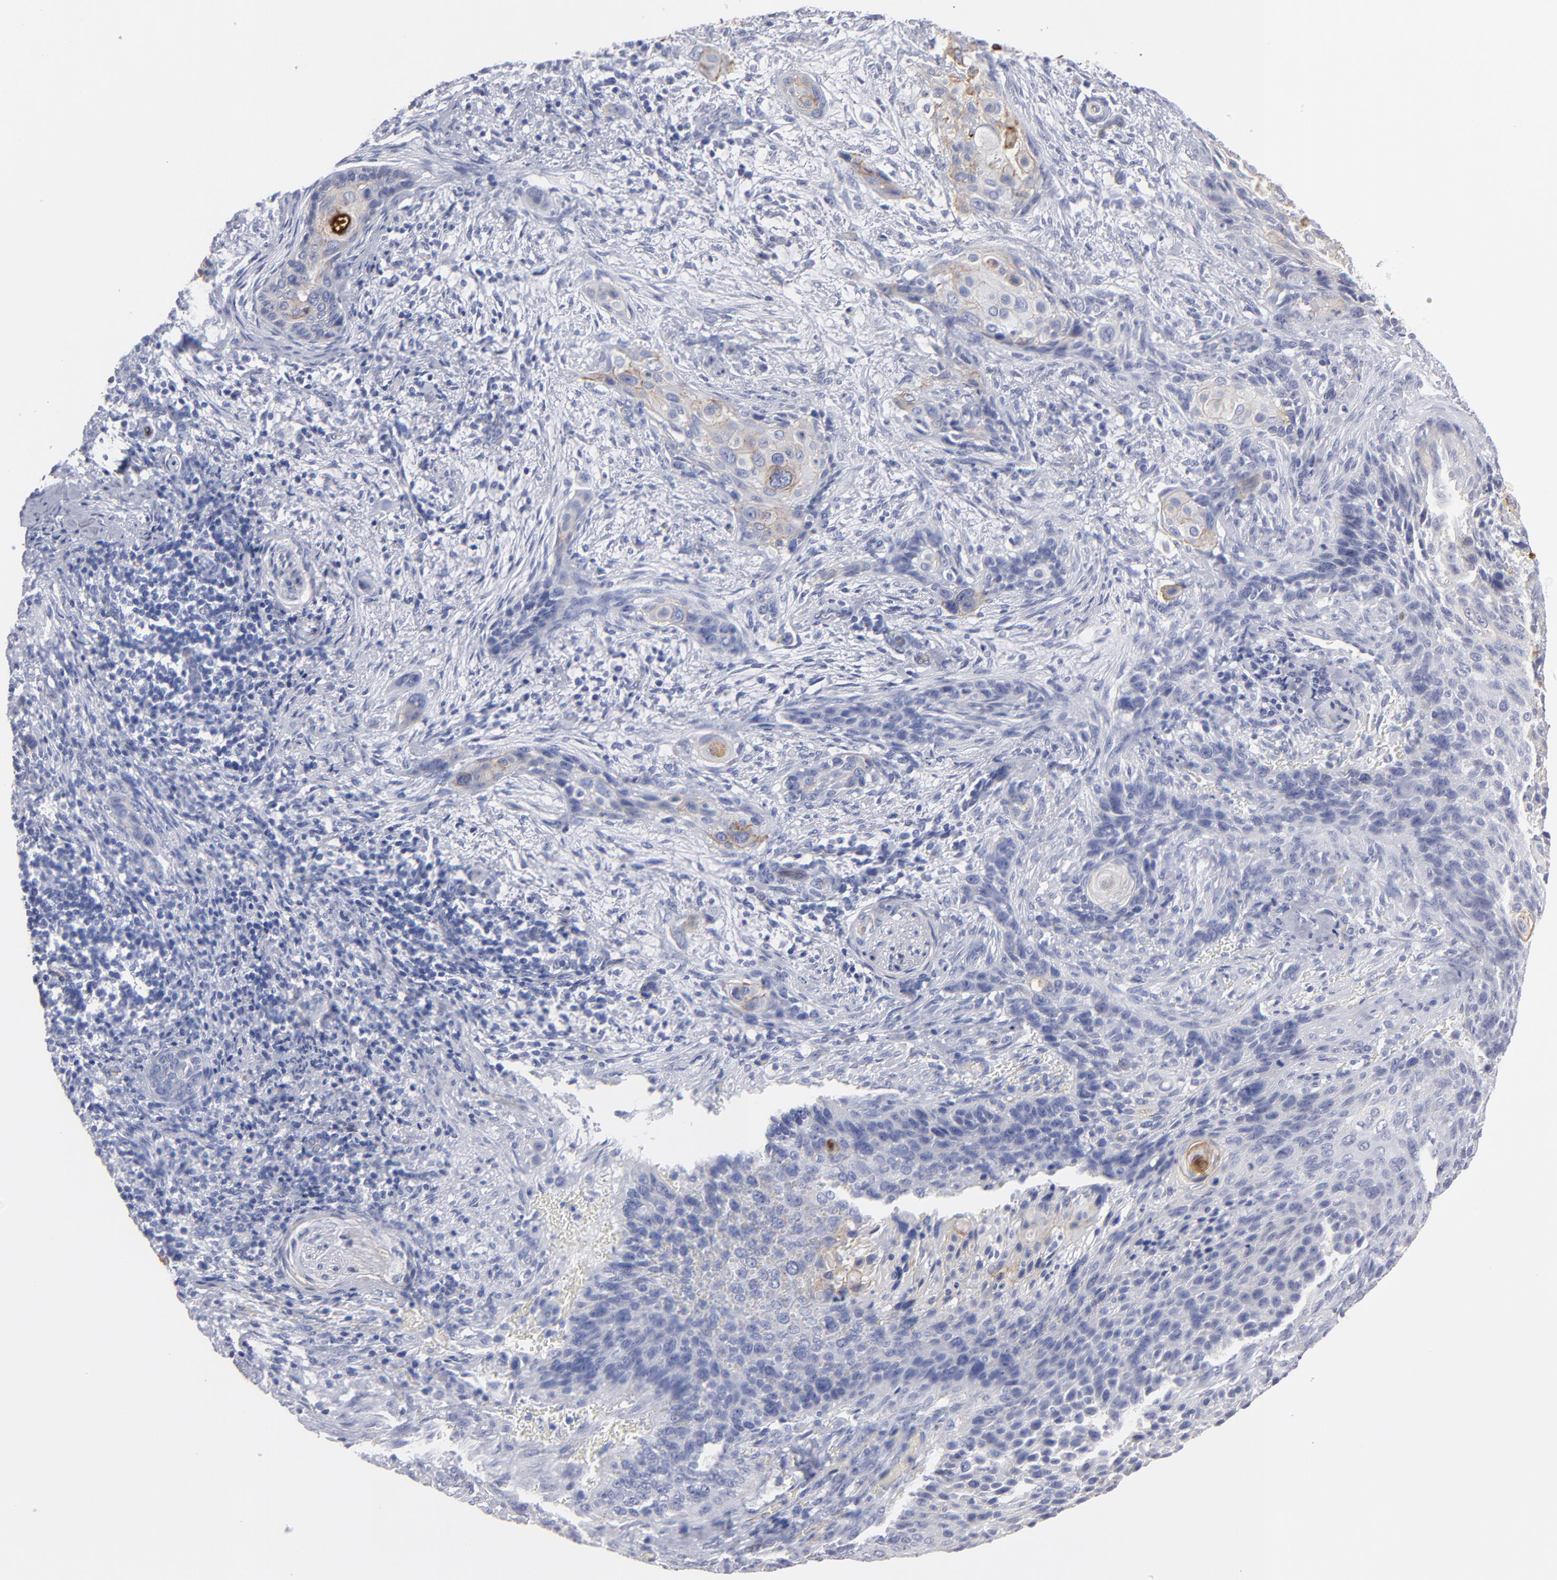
{"staining": {"intensity": "weak", "quantity": "<25%", "location": "cytoplasmic/membranous"}, "tissue": "cervical cancer", "cell_type": "Tumor cells", "image_type": "cancer", "snomed": [{"axis": "morphology", "description": "Squamous cell carcinoma, NOS"}, {"axis": "topography", "description": "Cervix"}], "caption": "High magnification brightfield microscopy of cervical squamous cell carcinoma stained with DAB (3,3'-diaminobenzidine) (brown) and counterstained with hematoxylin (blue): tumor cells show no significant positivity.", "gene": "TM4SF1", "patient": {"sex": "female", "age": 33}}